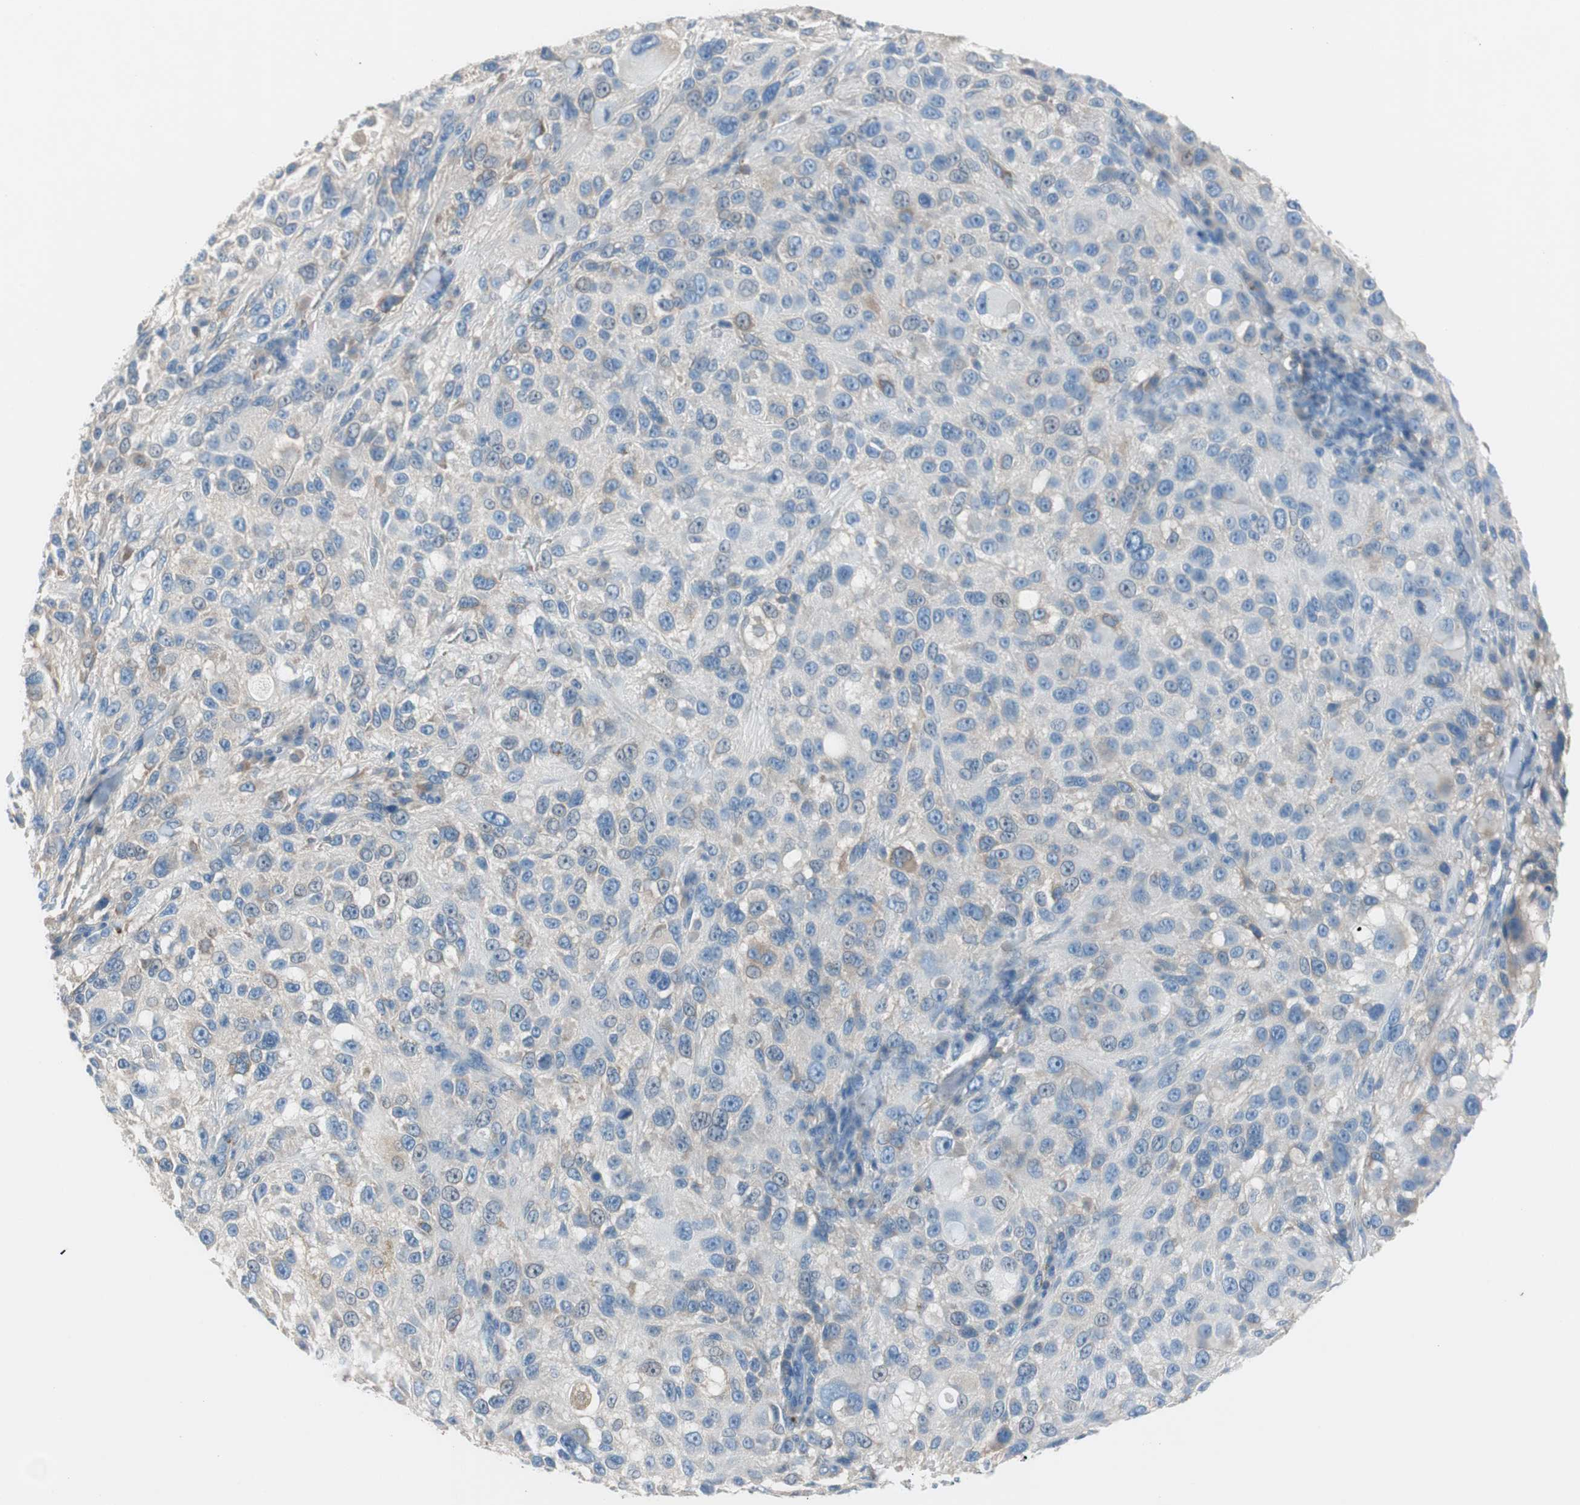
{"staining": {"intensity": "weak", "quantity": "<25%", "location": "cytoplasmic/membranous"}, "tissue": "melanoma", "cell_type": "Tumor cells", "image_type": "cancer", "snomed": [{"axis": "morphology", "description": "Necrosis, NOS"}, {"axis": "morphology", "description": "Malignant melanoma, NOS"}, {"axis": "topography", "description": "Skin"}], "caption": "Immunohistochemistry of malignant melanoma demonstrates no staining in tumor cells. Brightfield microscopy of IHC stained with DAB (3,3'-diaminobenzidine) (brown) and hematoxylin (blue), captured at high magnification.", "gene": "SERPINF1", "patient": {"sex": "female", "age": 87}}